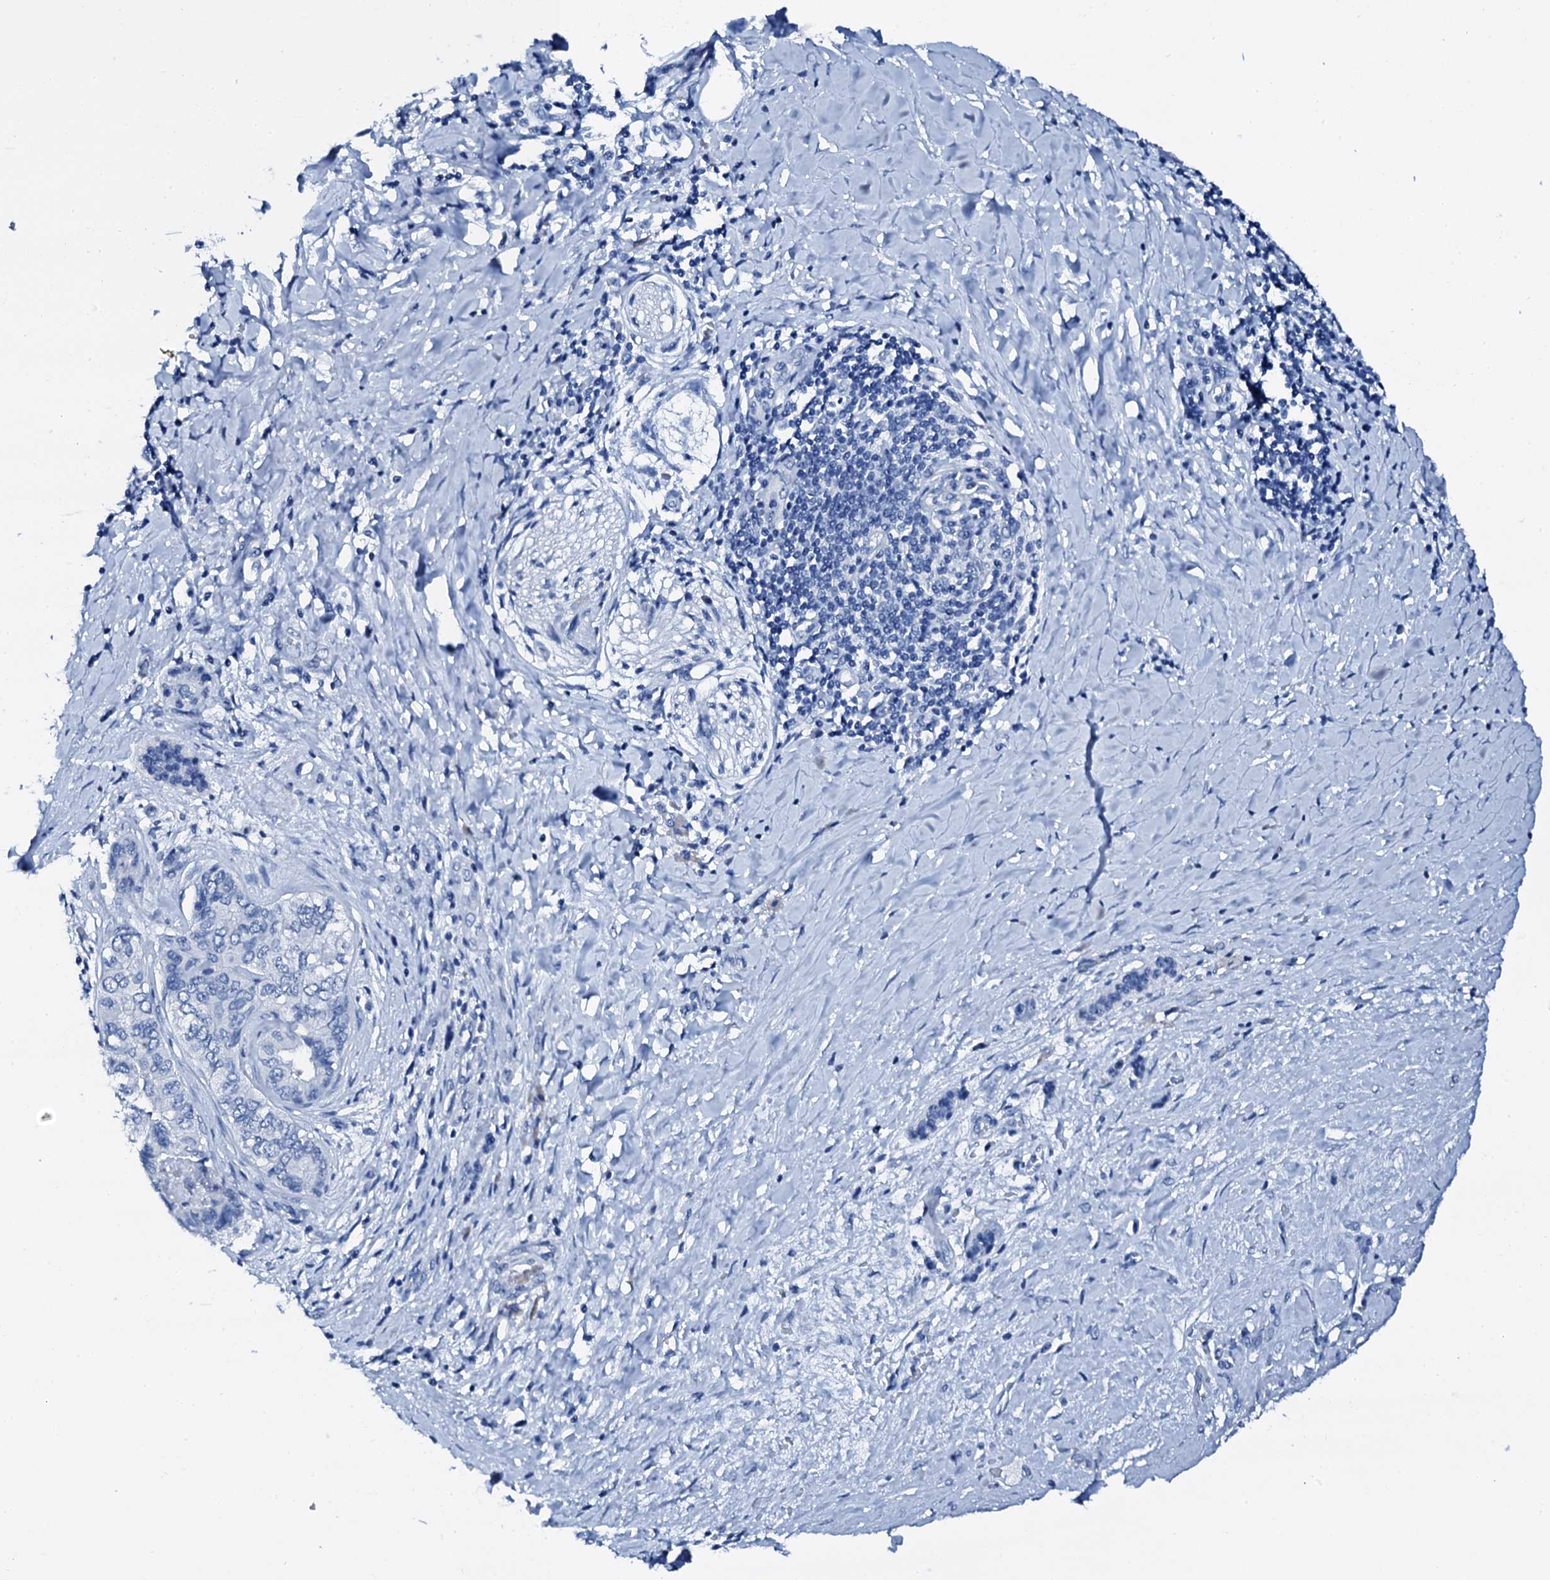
{"staining": {"intensity": "negative", "quantity": "none", "location": "none"}, "tissue": "pancreatic cancer", "cell_type": "Tumor cells", "image_type": "cancer", "snomed": [{"axis": "morphology", "description": "Adenocarcinoma, NOS"}, {"axis": "topography", "description": "Pancreas"}], "caption": "Pancreatic cancer was stained to show a protein in brown. There is no significant expression in tumor cells.", "gene": "PTH", "patient": {"sex": "male", "age": 51}}